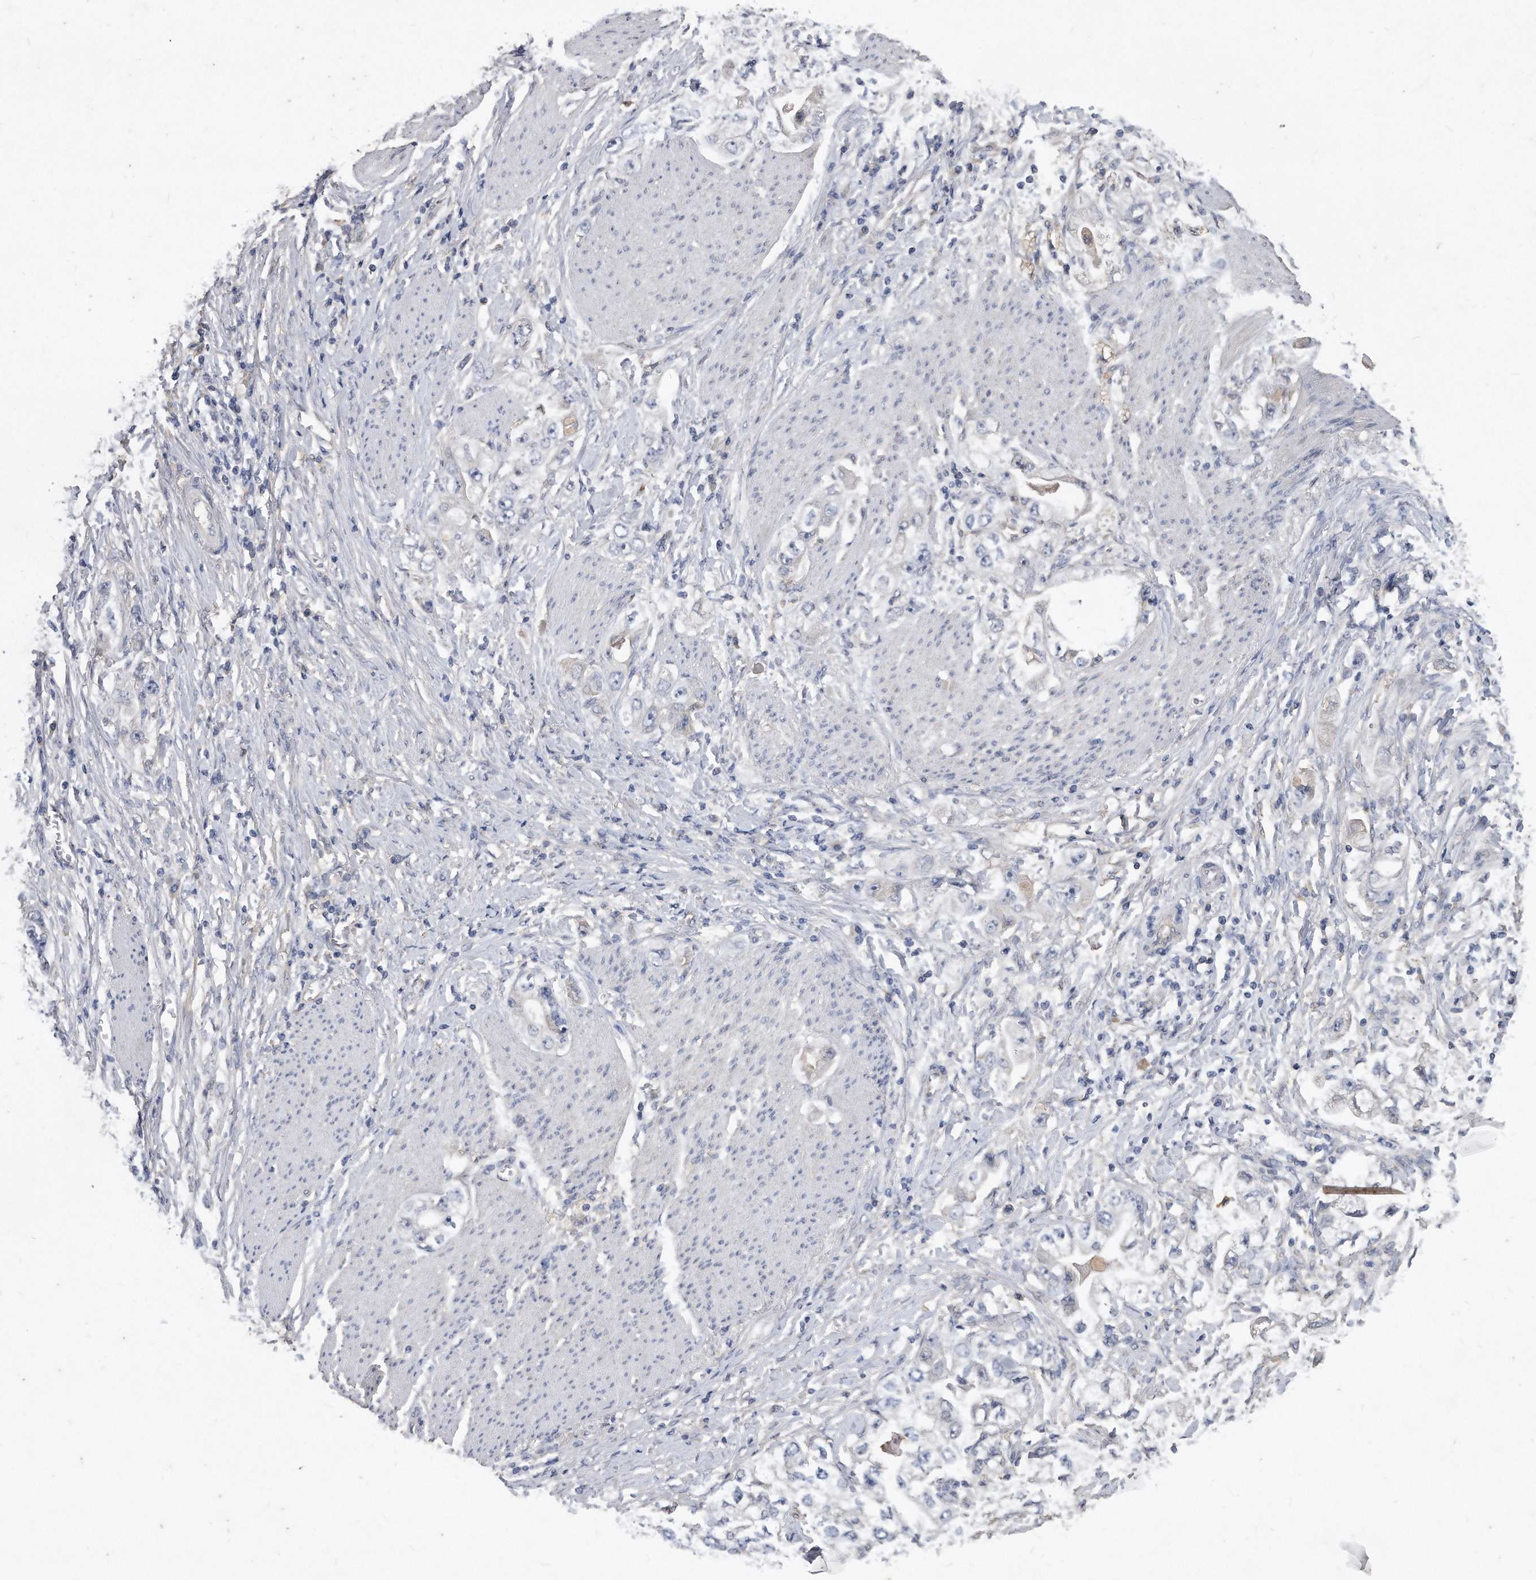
{"staining": {"intensity": "negative", "quantity": "none", "location": "none"}, "tissue": "stomach cancer", "cell_type": "Tumor cells", "image_type": "cancer", "snomed": [{"axis": "morphology", "description": "Adenocarcinoma, NOS"}, {"axis": "topography", "description": "Stomach, lower"}], "caption": "This image is of stomach cancer stained with IHC to label a protein in brown with the nuclei are counter-stained blue. There is no positivity in tumor cells.", "gene": "HOMER3", "patient": {"sex": "female", "age": 93}}